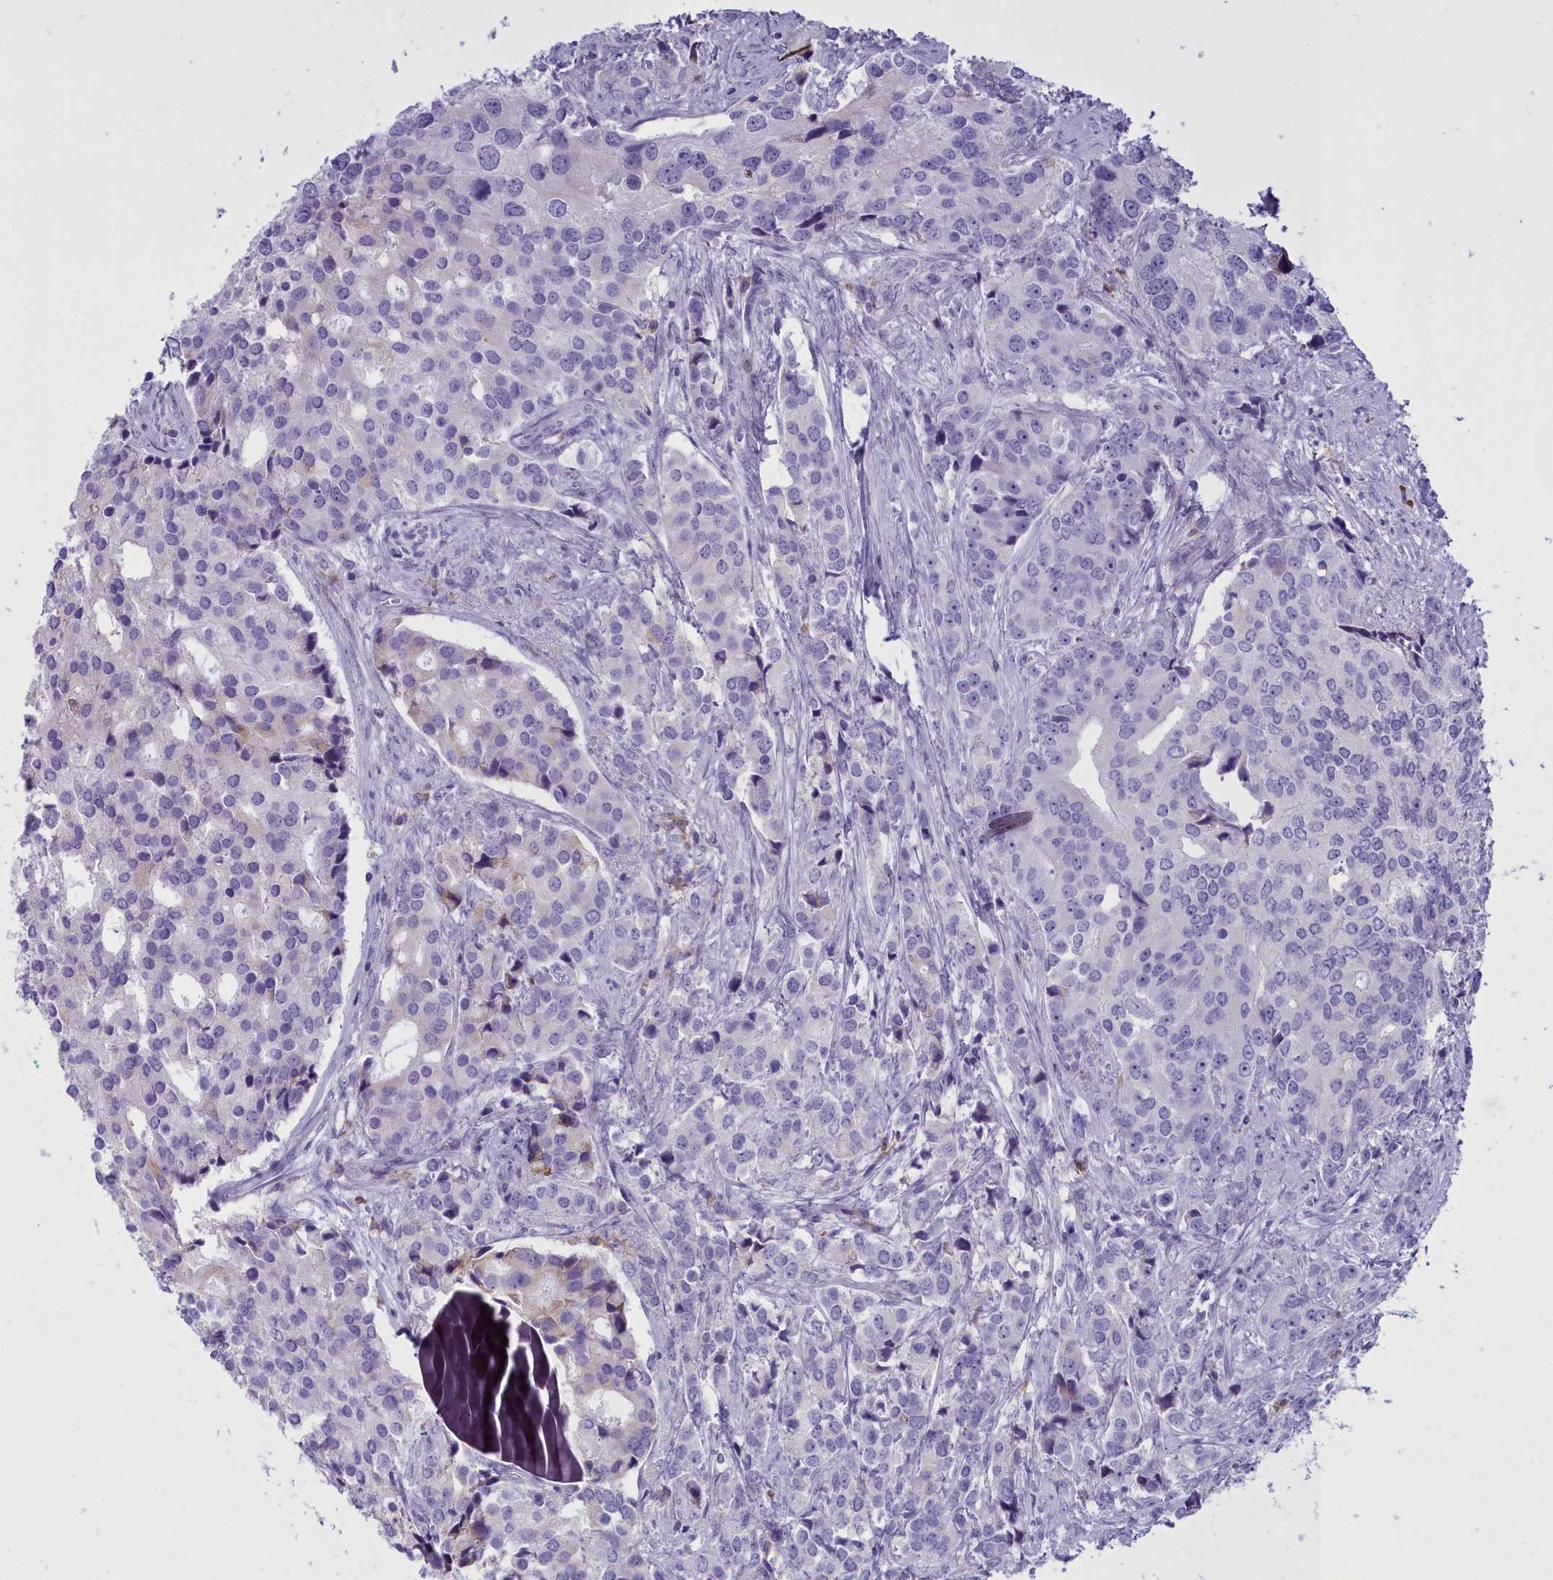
{"staining": {"intensity": "negative", "quantity": "none", "location": "none"}, "tissue": "prostate cancer", "cell_type": "Tumor cells", "image_type": "cancer", "snomed": [{"axis": "morphology", "description": "Adenocarcinoma, High grade"}, {"axis": "topography", "description": "Prostate"}], "caption": "Immunohistochemistry (IHC) histopathology image of neoplastic tissue: adenocarcinoma (high-grade) (prostate) stained with DAB reveals no significant protein staining in tumor cells.", "gene": "CD5", "patient": {"sex": "male", "age": 62}}